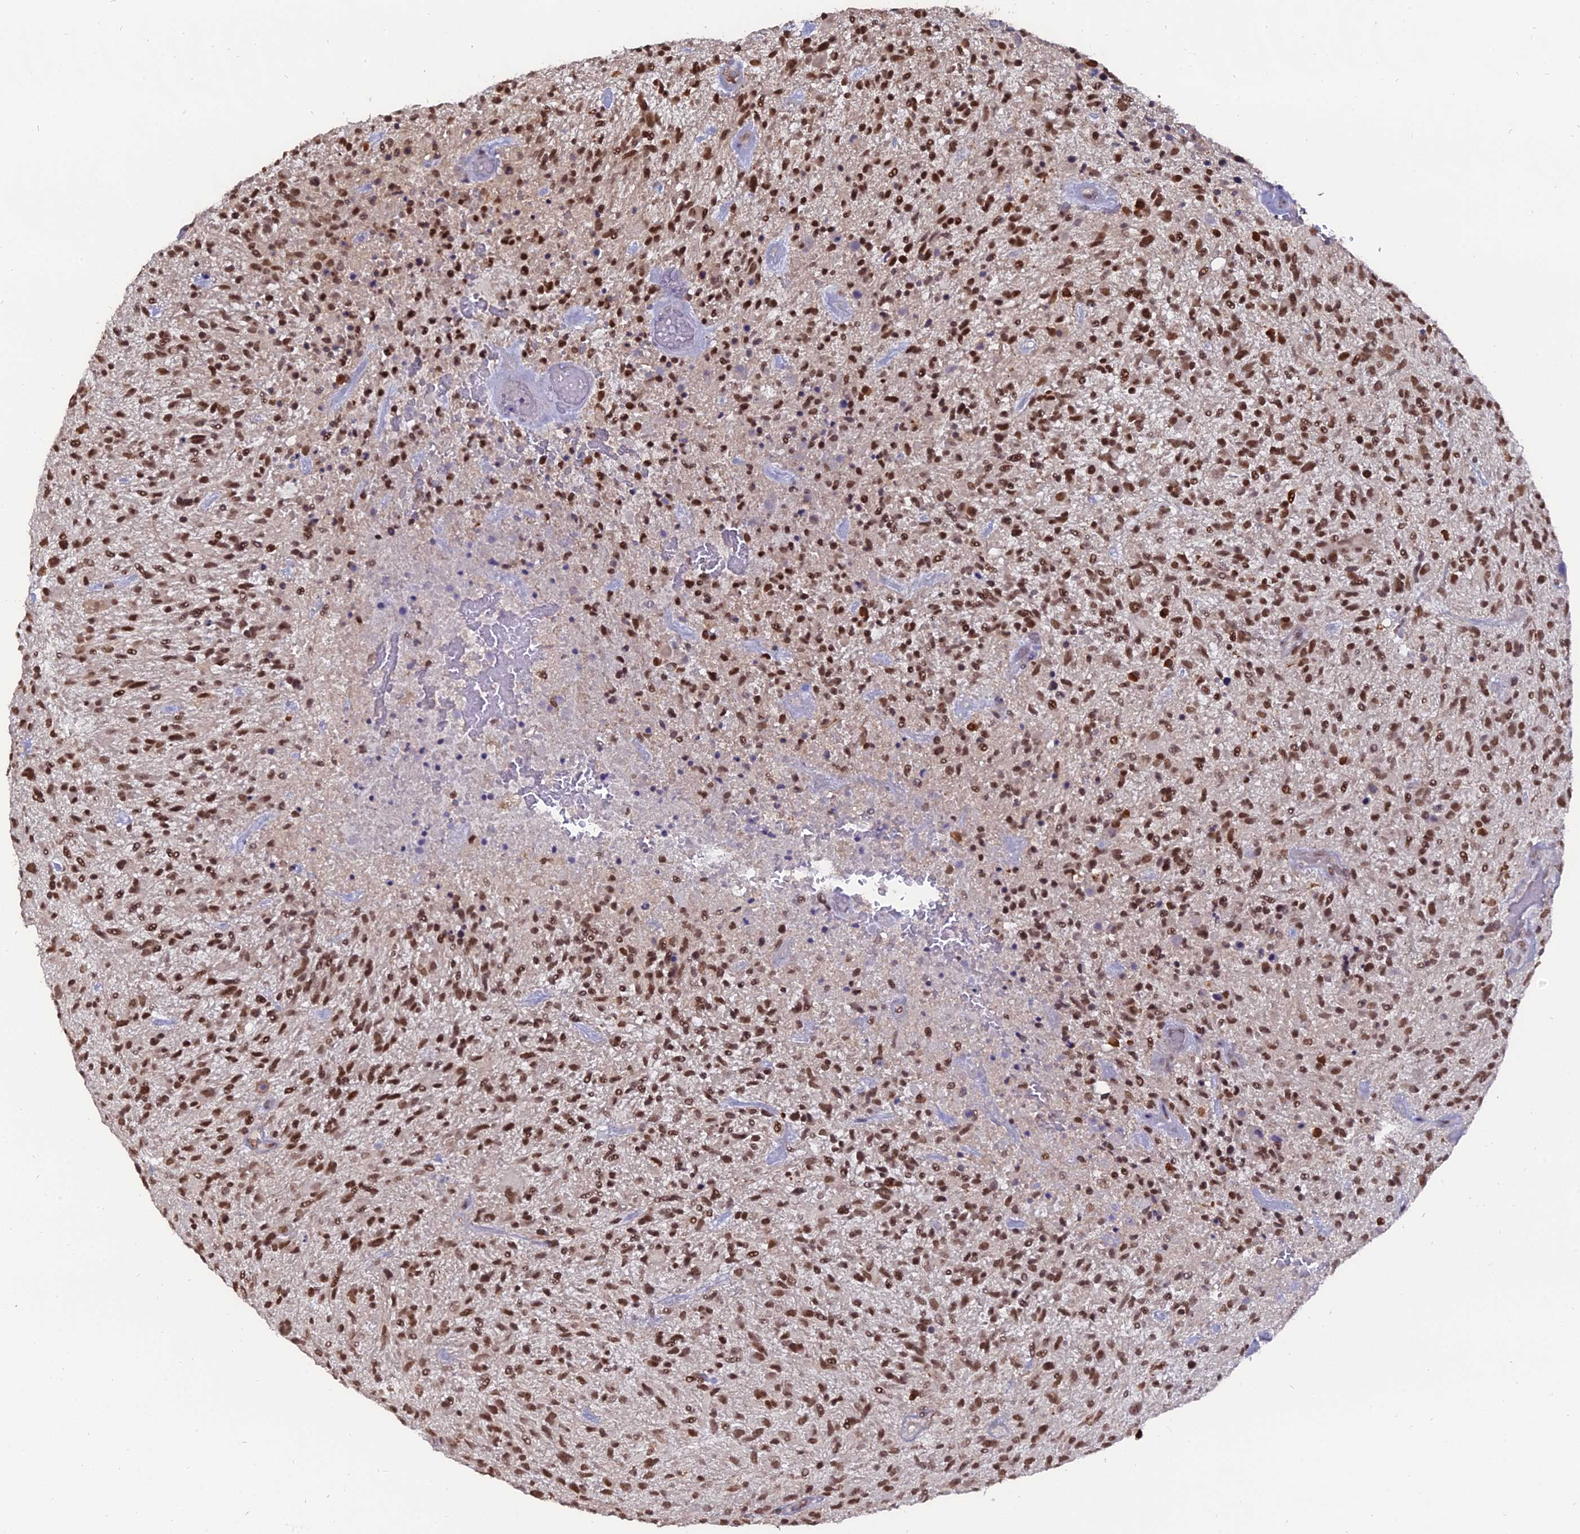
{"staining": {"intensity": "strong", "quantity": ">75%", "location": "nuclear"}, "tissue": "glioma", "cell_type": "Tumor cells", "image_type": "cancer", "snomed": [{"axis": "morphology", "description": "Glioma, malignant, High grade"}, {"axis": "topography", "description": "Brain"}], "caption": "Strong nuclear staining for a protein is seen in approximately >75% of tumor cells of high-grade glioma (malignant) using immunohistochemistry.", "gene": "NR1H3", "patient": {"sex": "male", "age": 47}}